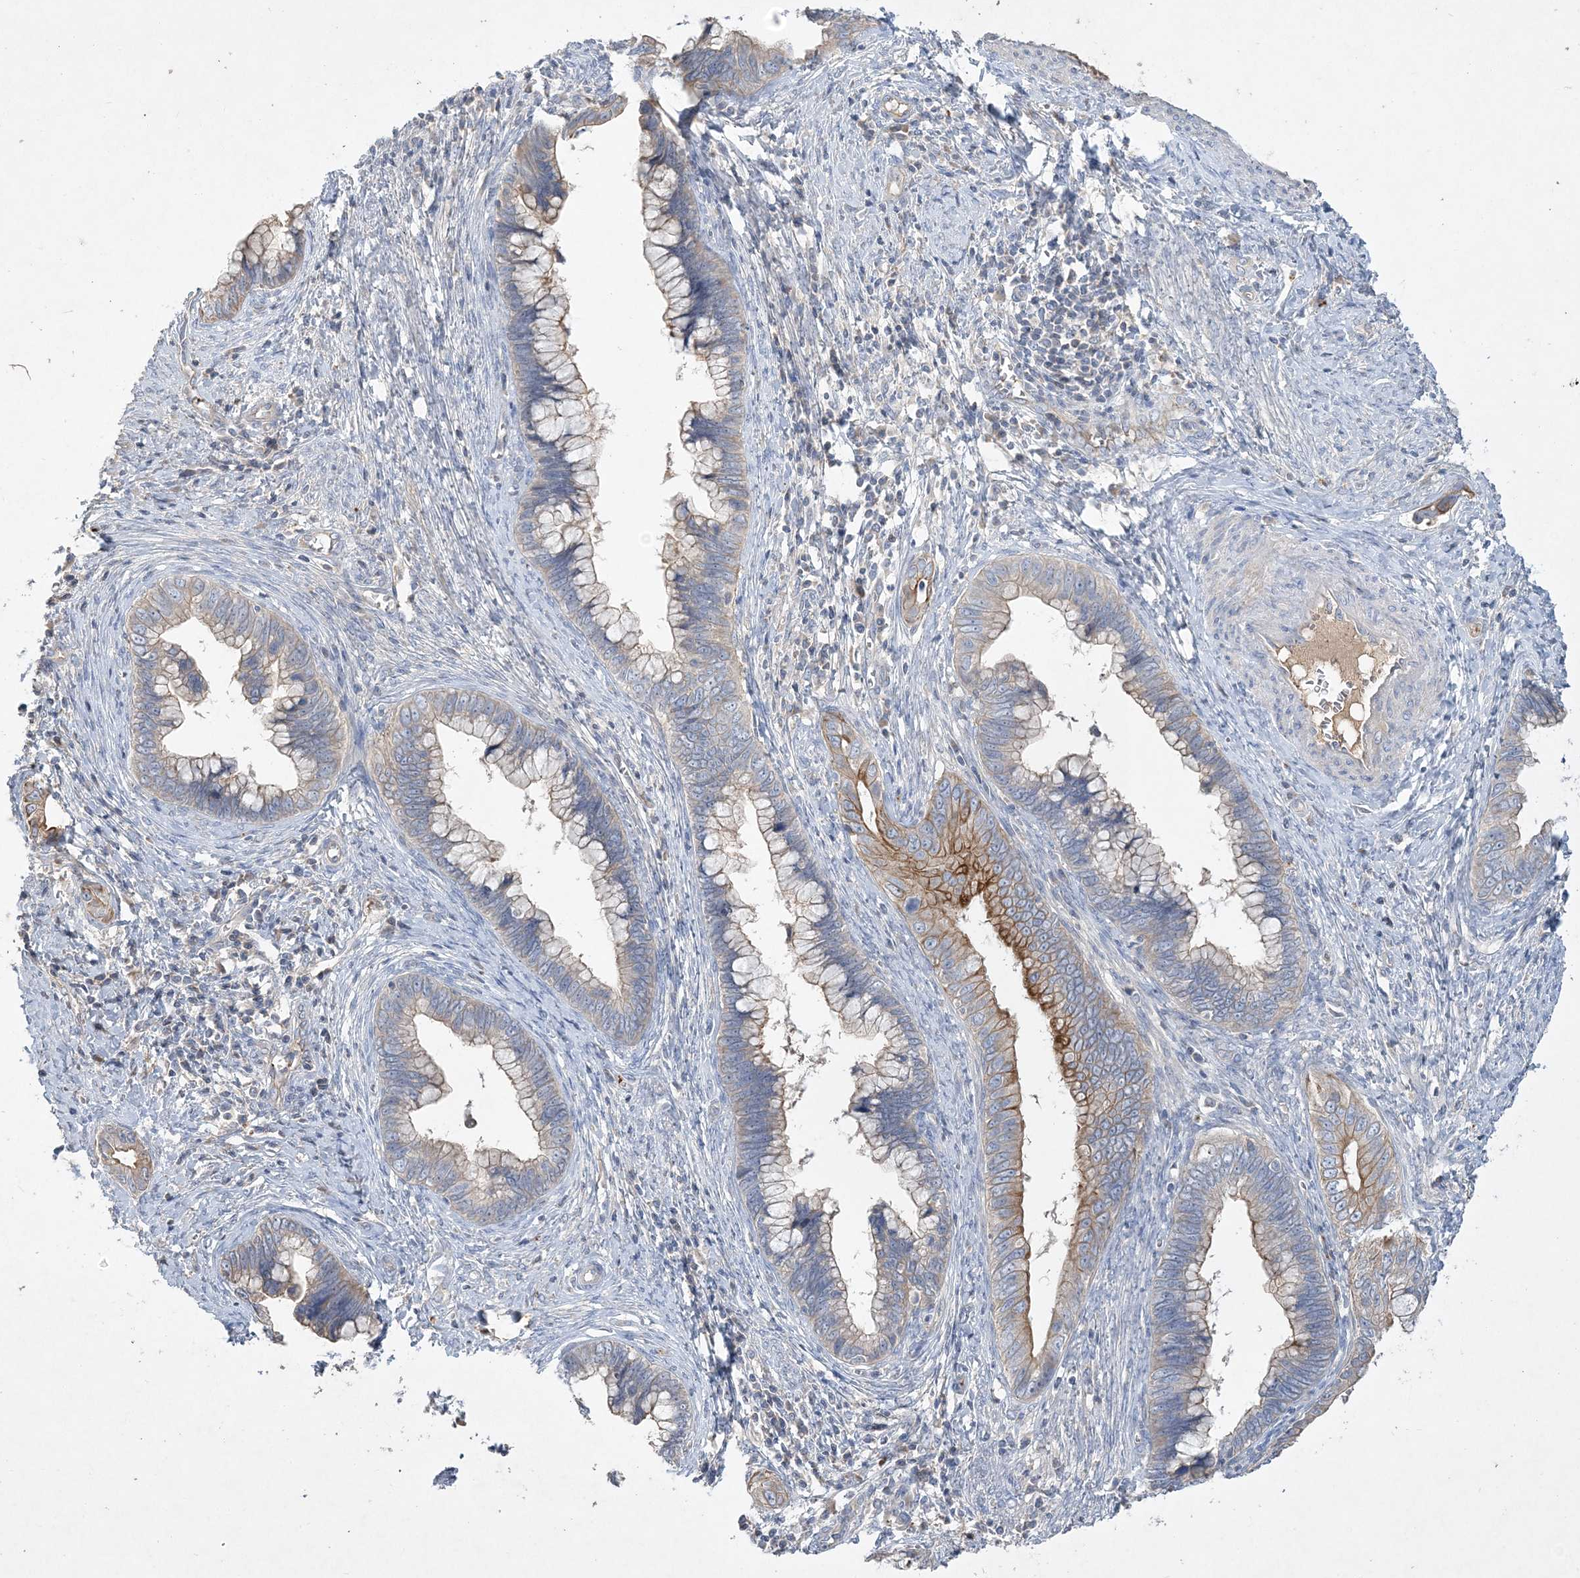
{"staining": {"intensity": "moderate", "quantity": "<25%", "location": "cytoplasmic/membranous"}, "tissue": "cervical cancer", "cell_type": "Tumor cells", "image_type": "cancer", "snomed": [{"axis": "morphology", "description": "Adenocarcinoma, NOS"}, {"axis": "topography", "description": "Cervix"}], "caption": "A photomicrograph of human cervical adenocarcinoma stained for a protein exhibits moderate cytoplasmic/membranous brown staining in tumor cells. The protein of interest is stained brown, and the nuclei are stained in blue (DAB (3,3'-diaminobenzidine) IHC with brightfield microscopy, high magnification).", "gene": "ADCK2", "patient": {"sex": "female", "age": 44}}